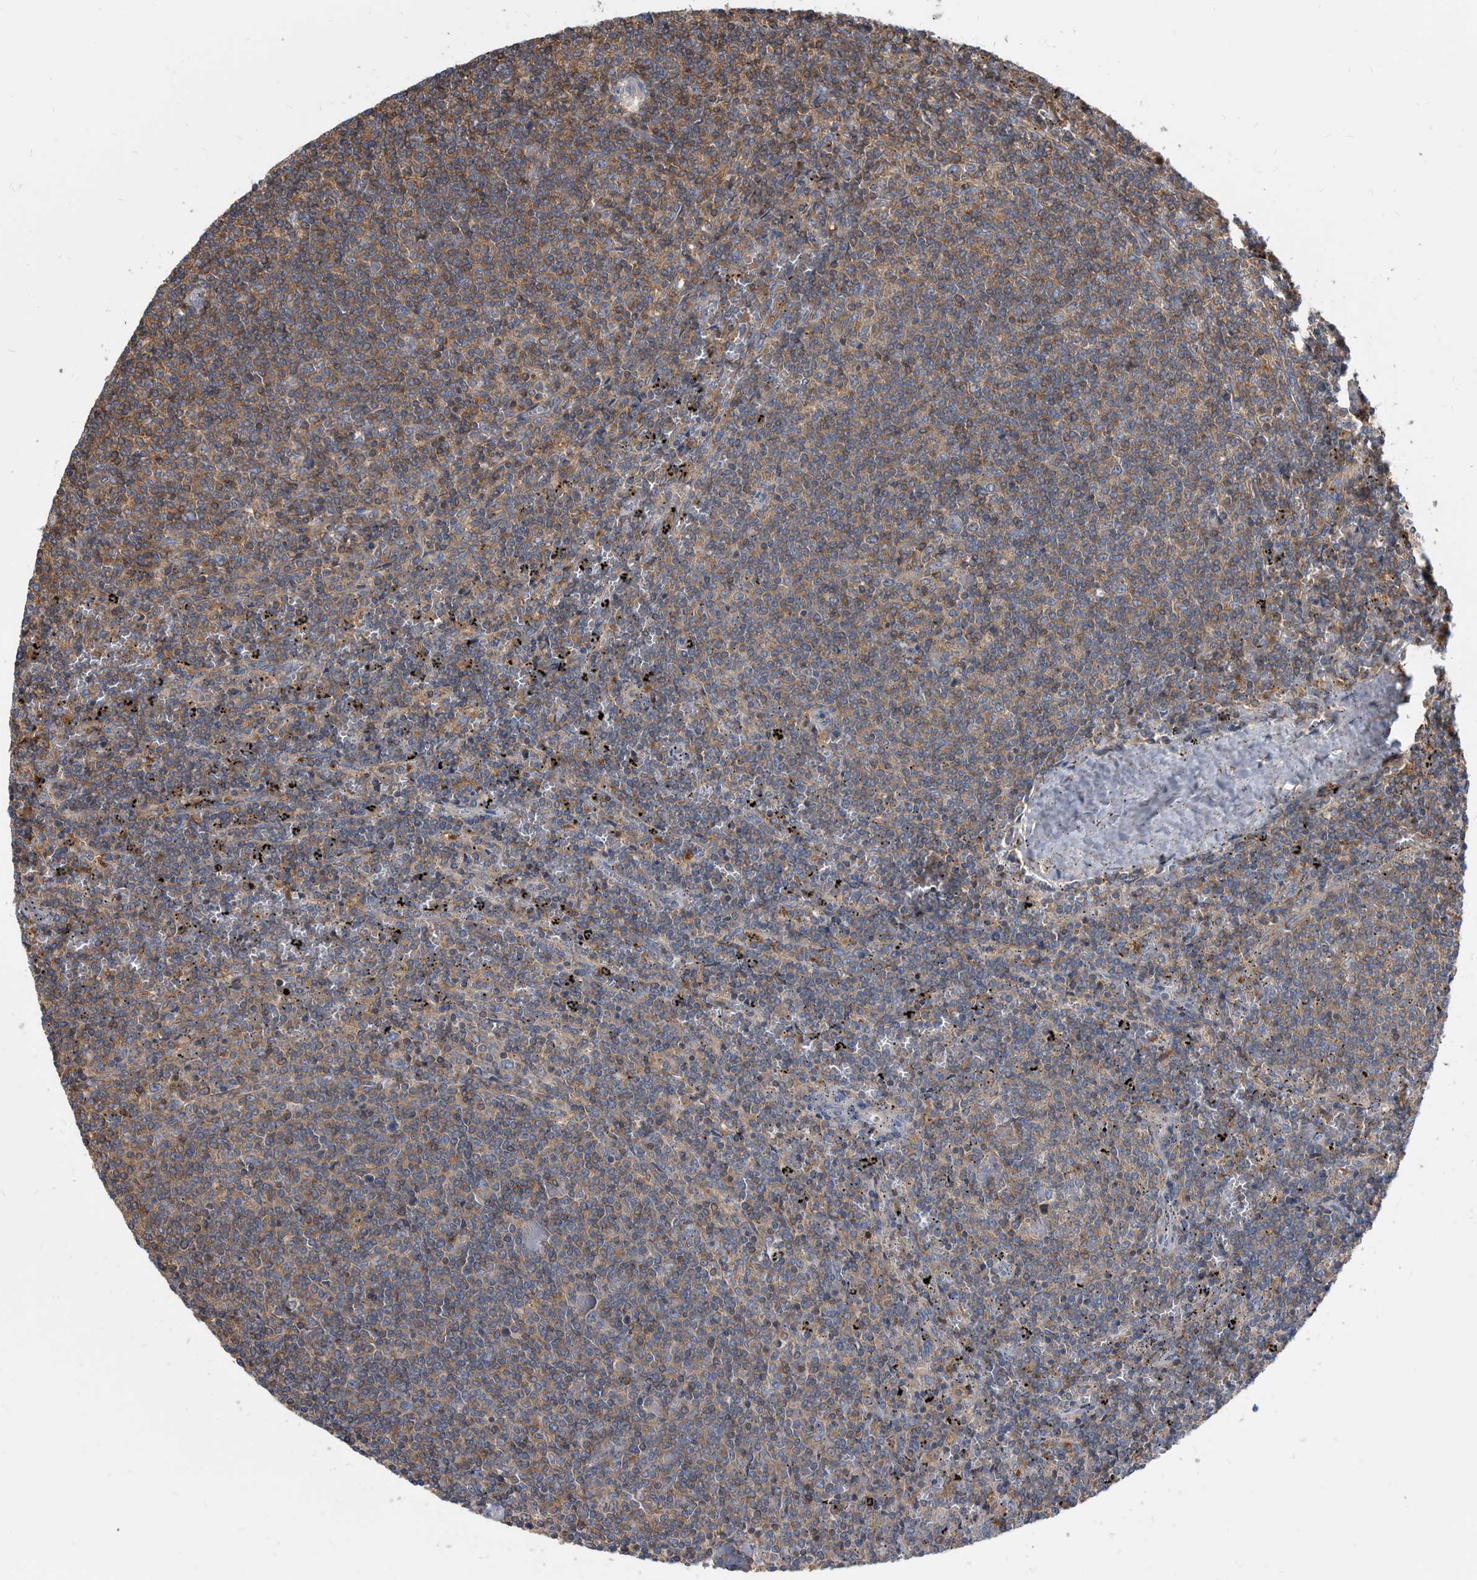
{"staining": {"intensity": "weak", "quantity": "25%-75%", "location": "cytoplasmic/membranous"}, "tissue": "lymphoma", "cell_type": "Tumor cells", "image_type": "cancer", "snomed": [{"axis": "morphology", "description": "Malignant lymphoma, non-Hodgkin's type, Low grade"}, {"axis": "topography", "description": "Spleen"}], "caption": "Immunohistochemical staining of human lymphoma exhibits low levels of weak cytoplasmic/membranous expression in about 25%-75% of tumor cells.", "gene": "APEH", "patient": {"sex": "female", "age": 50}}